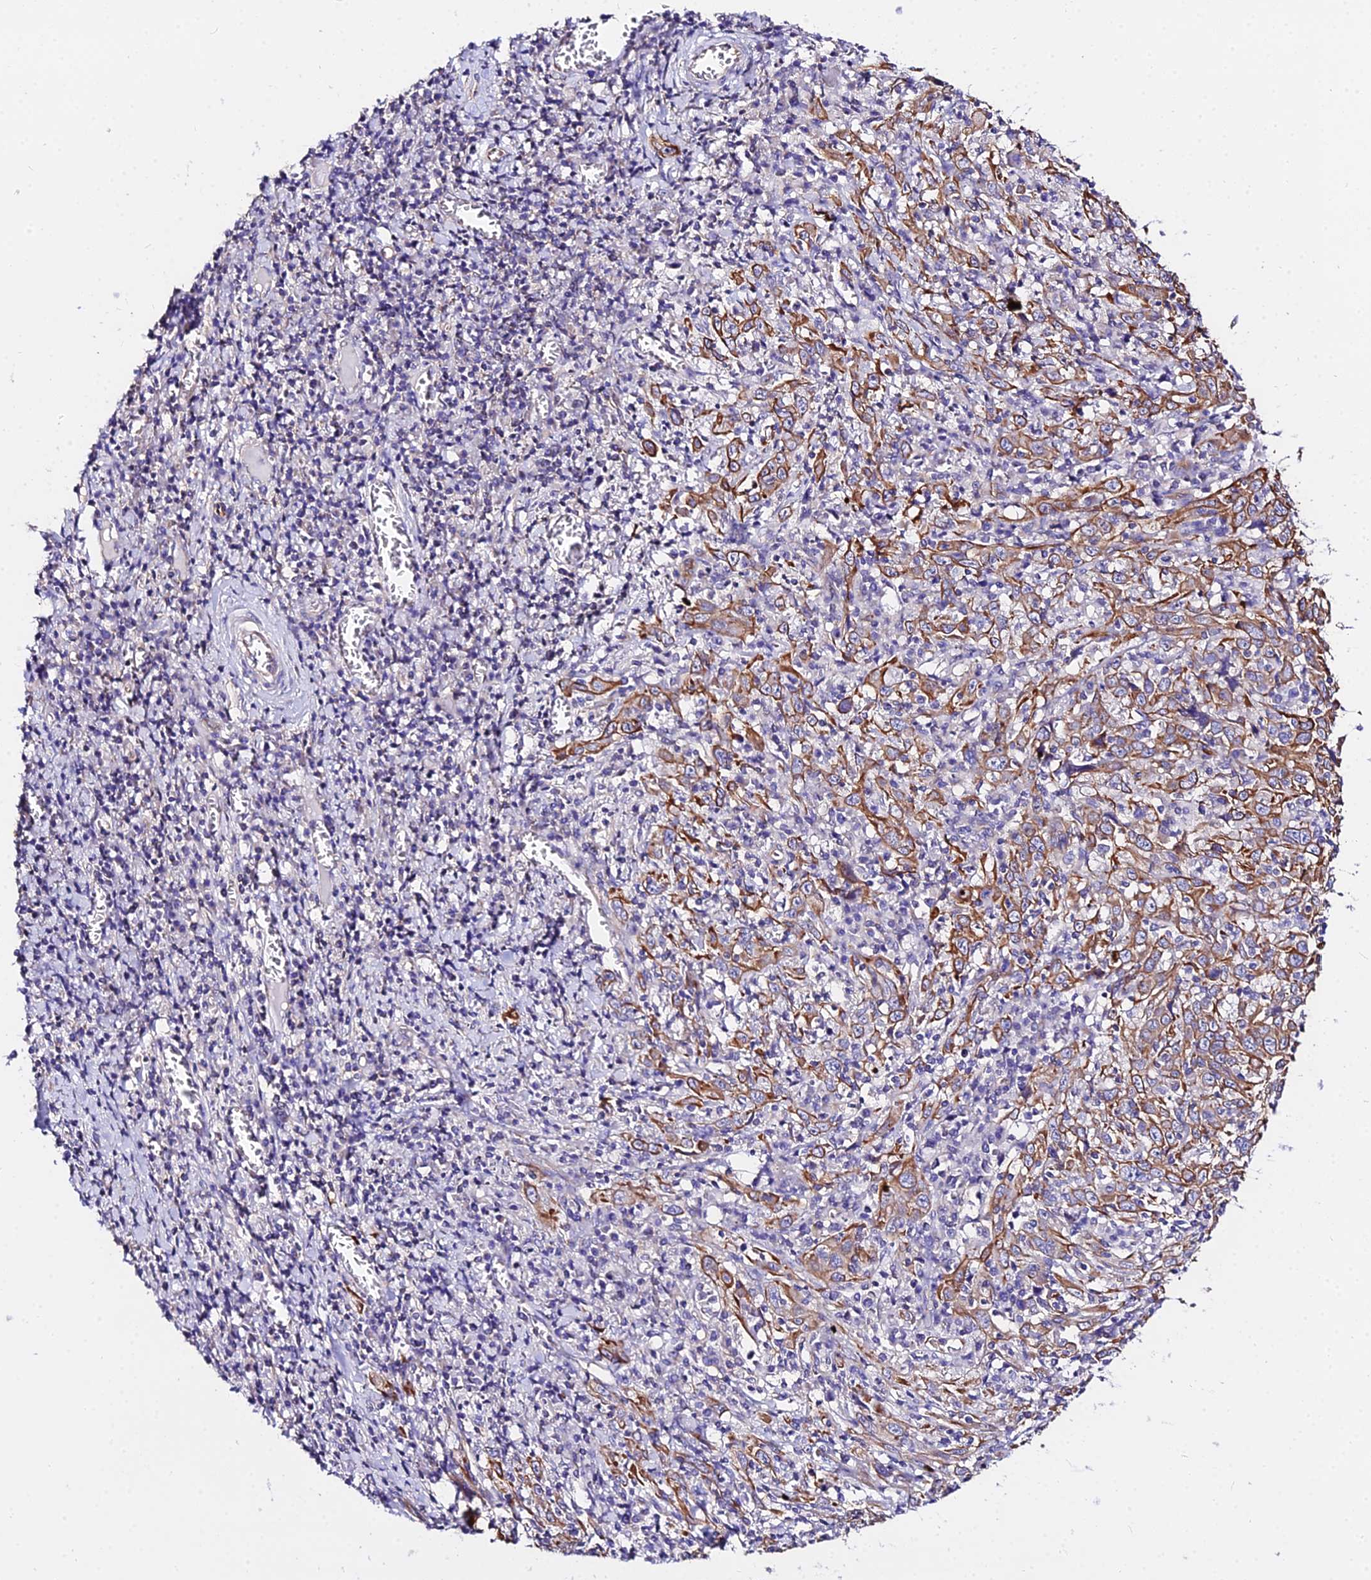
{"staining": {"intensity": "moderate", "quantity": ">75%", "location": "cytoplasmic/membranous"}, "tissue": "cervical cancer", "cell_type": "Tumor cells", "image_type": "cancer", "snomed": [{"axis": "morphology", "description": "Squamous cell carcinoma, NOS"}, {"axis": "topography", "description": "Cervix"}], "caption": "Immunohistochemistry of human cervical squamous cell carcinoma demonstrates medium levels of moderate cytoplasmic/membranous staining in approximately >75% of tumor cells. The staining was performed using DAB (3,3'-diaminobenzidine), with brown indicating positive protein expression. Nuclei are stained blue with hematoxylin.", "gene": "DAW1", "patient": {"sex": "female", "age": 46}}